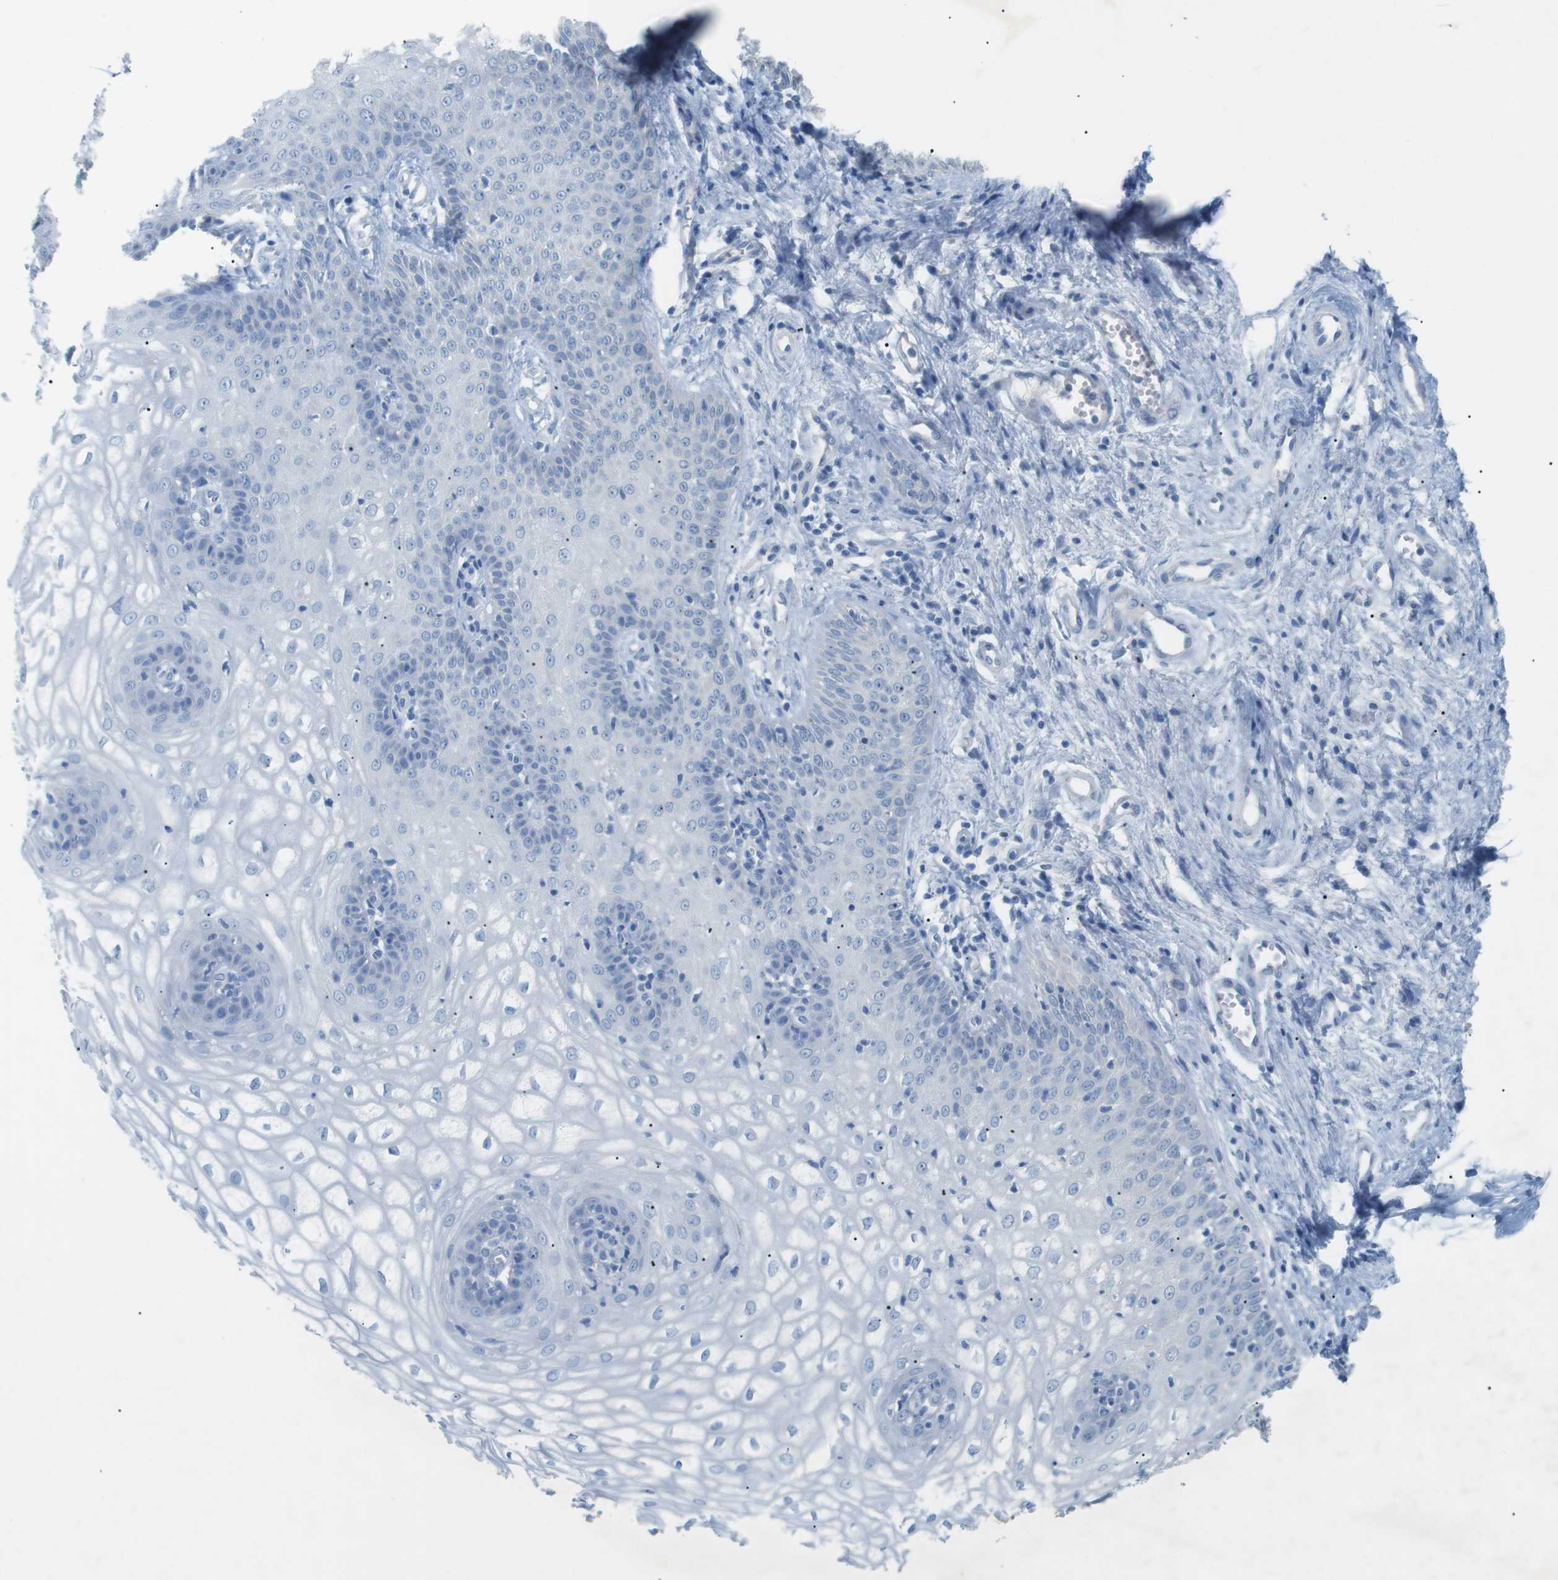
{"staining": {"intensity": "negative", "quantity": "none", "location": "none"}, "tissue": "vagina", "cell_type": "Squamous epithelial cells", "image_type": "normal", "snomed": [{"axis": "morphology", "description": "Normal tissue, NOS"}, {"axis": "topography", "description": "Vagina"}], "caption": "Protein analysis of unremarkable vagina displays no significant expression in squamous epithelial cells.", "gene": "SALL4", "patient": {"sex": "female", "age": 34}}